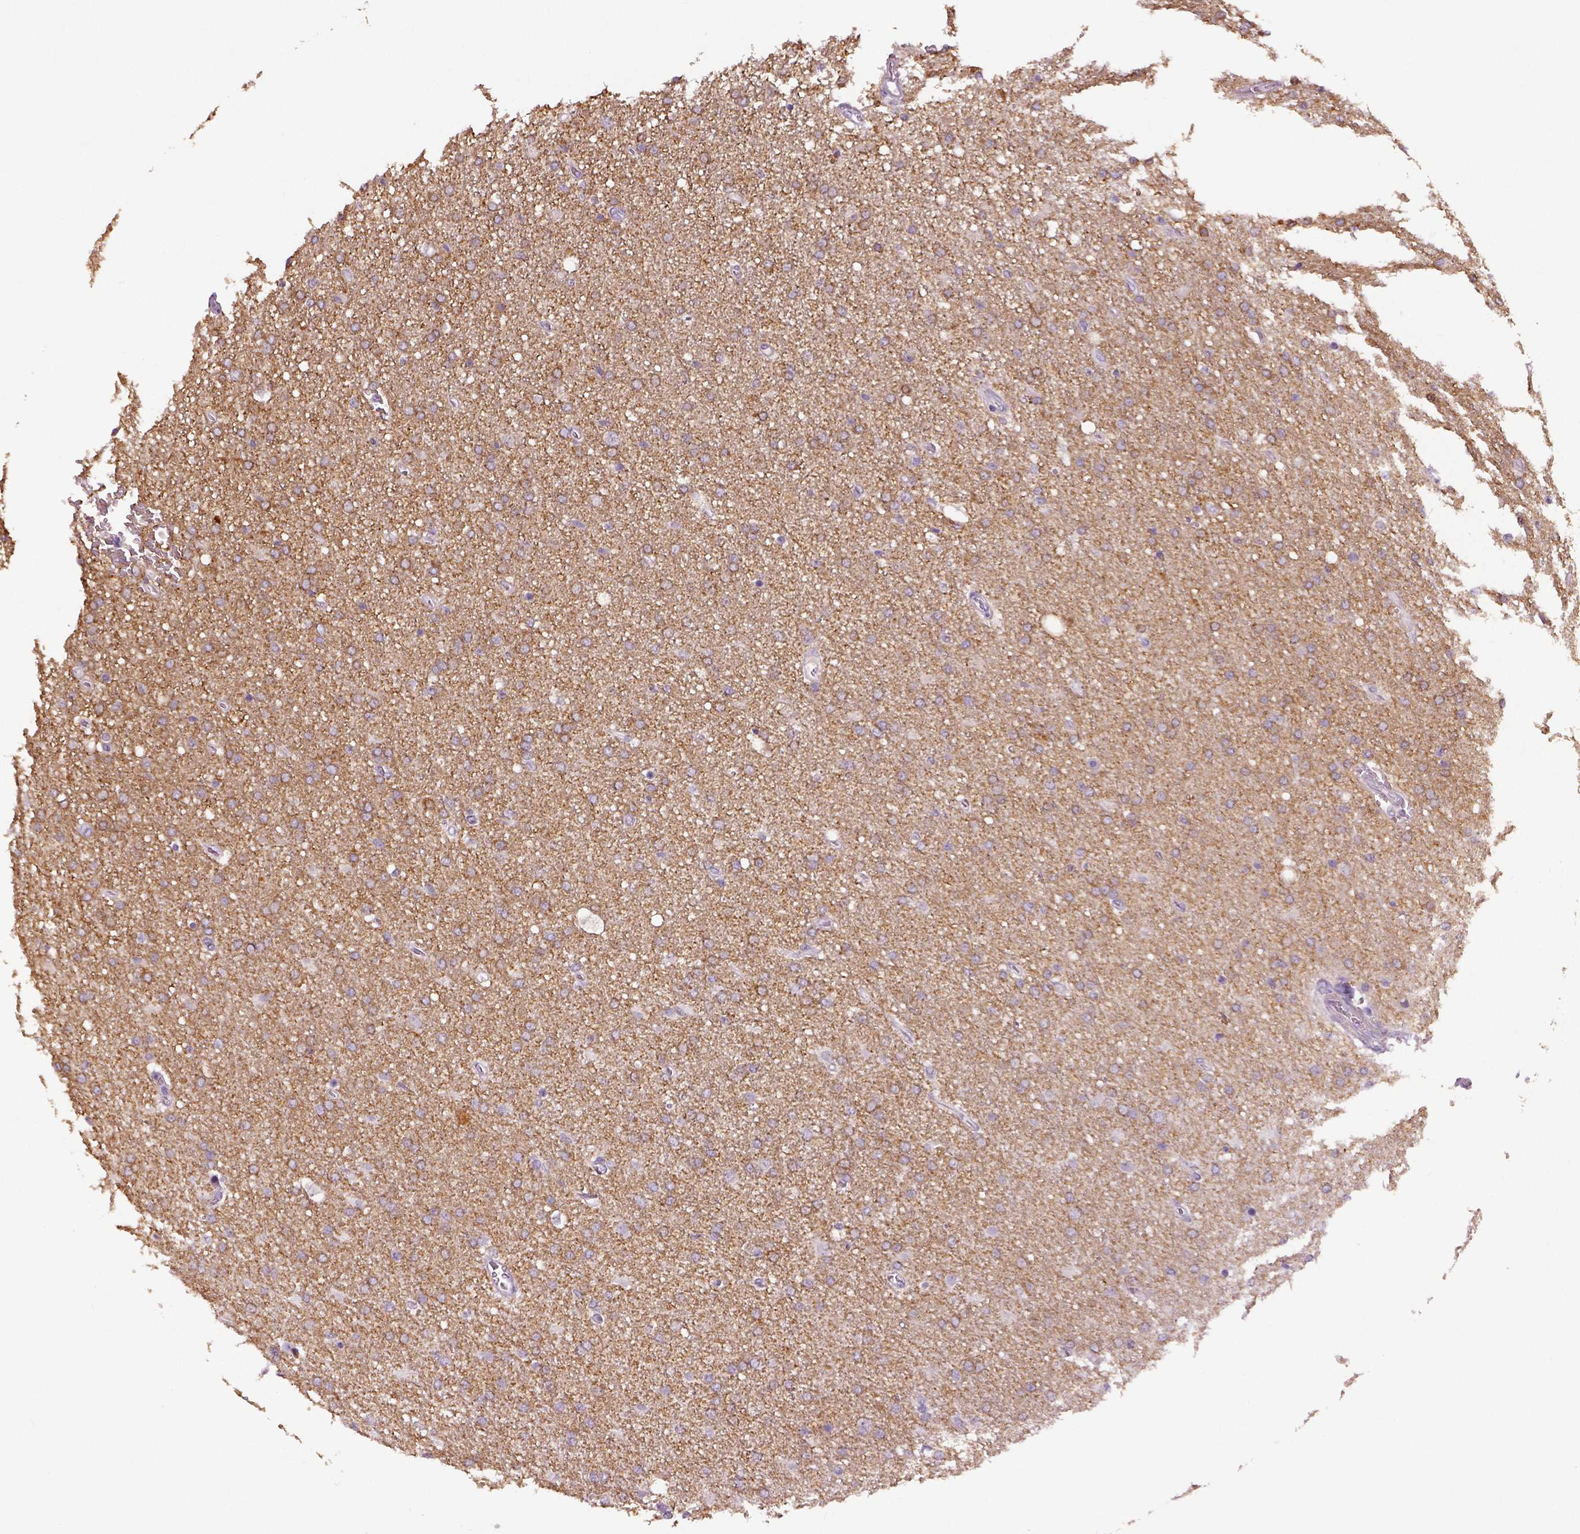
{"staining": {"intensity": "negative", "quantity": "none", "location": "none"}, "tissue": "glioma", "cell_type": "Tumor cells", "image_type": "cancer", "snomed": [{"axis": "morphology", "description": "Glioma, malignant, High grade"}, {"axis": "topography", "description": "Cerebral cortex"}], "caption": "IHC image of glioma stained for a protein (brown), which demonstrates no expression in tumor cells. Brightfield microscopy of IHC stained with DAB (3,3'-diaminobenzidine) (brown) and hematoxylin (blue), captured at high magnification.", "gene": "NECAB1", "patient": {"sex": "male", "age": 70}}